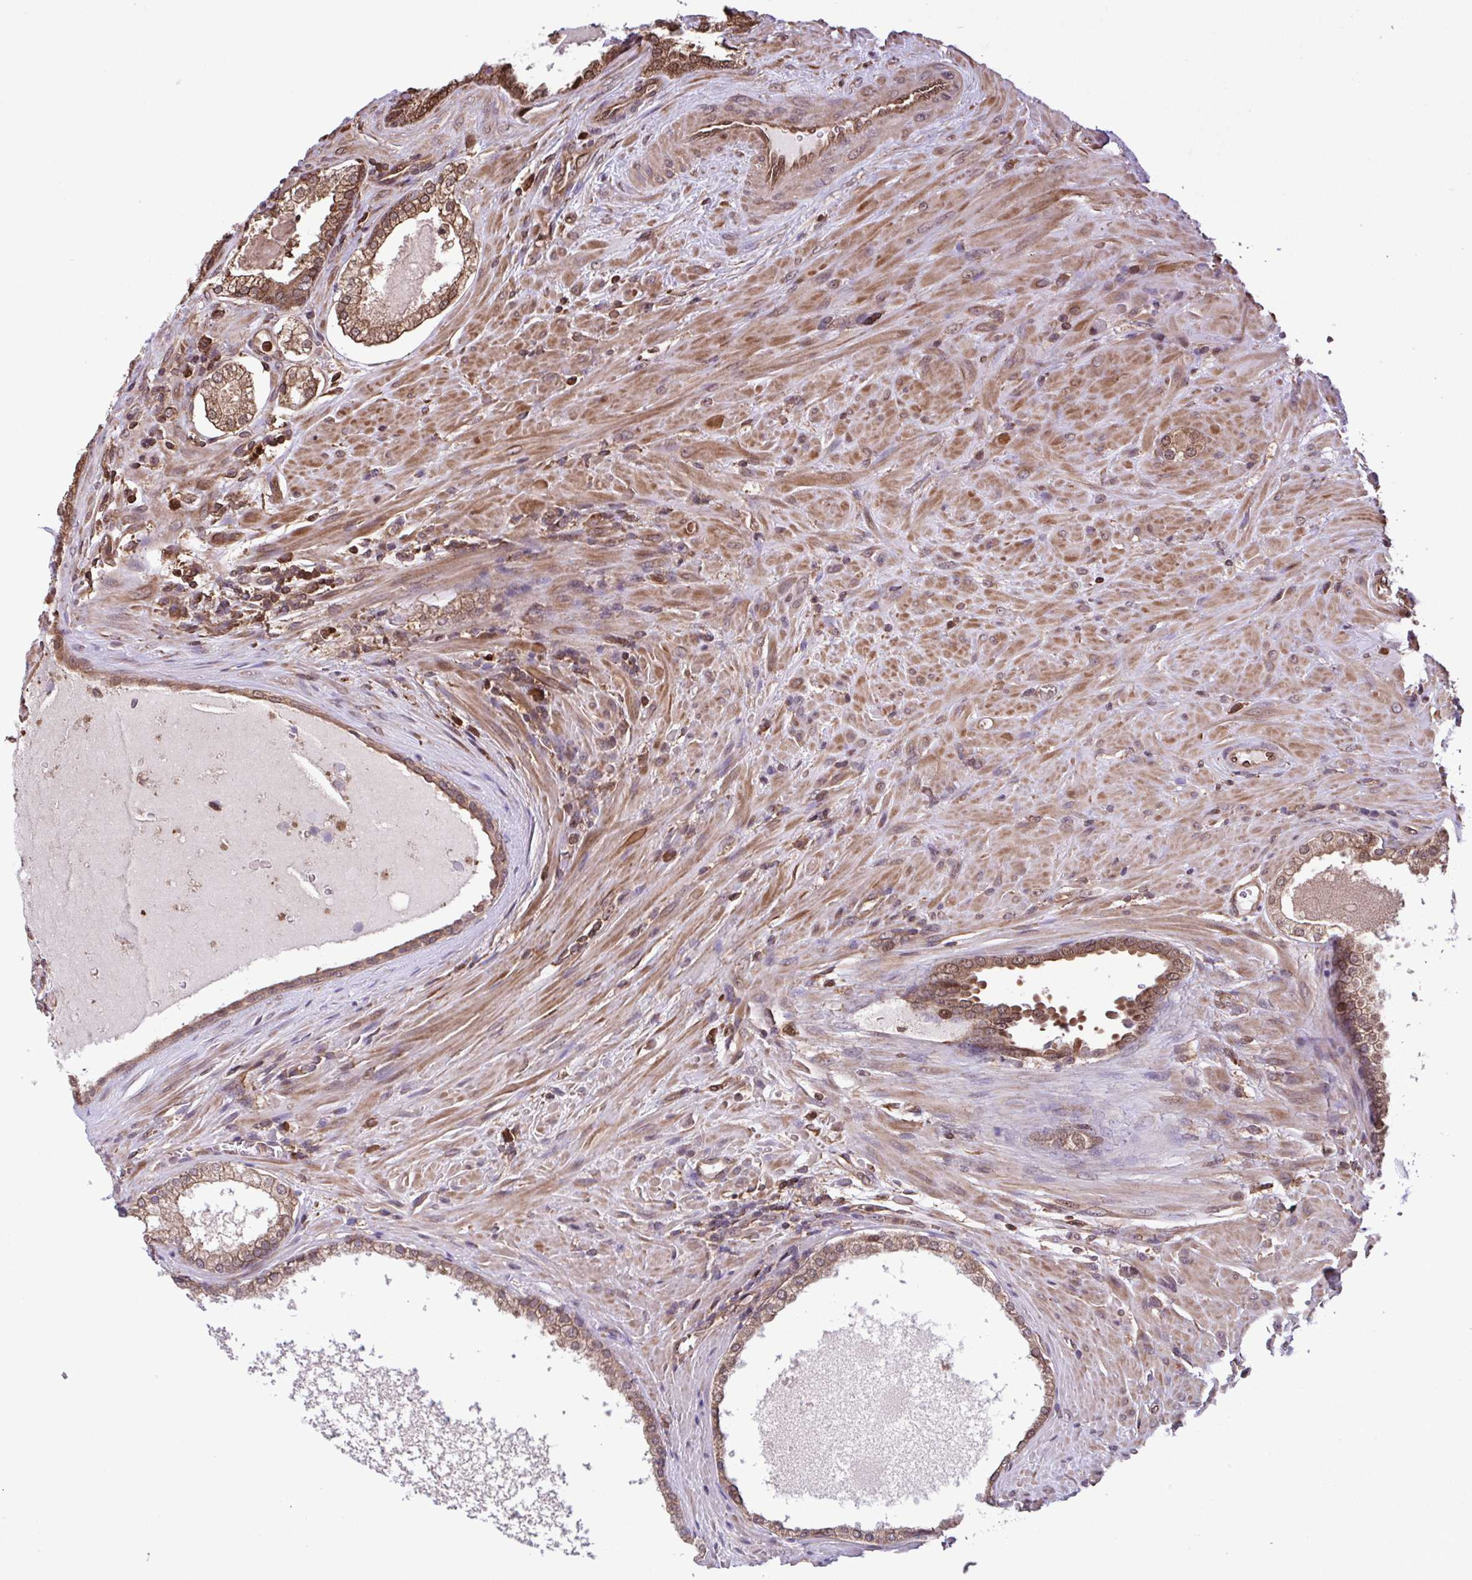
{"staining": {"intensity": "weak", "quantity": ">75%", "location": "cytoplasmic/membranous,nuclear"}, "tissue": "prostate cancer", "cell_type": "Tumor cells", "image_type": "cancer", "snomed": [{"axis": "morphology", "description": "Adenocarcinoma, High grade"}, {"axis": "topography", "description": "Prostate"}], "caption": "An image of human adenocarcinoma (high-grade) (prostate) stained for a protein reveals weak cytoplasmic/membranous and nuclear brown staining in tumor cells.", "gene": "SEC63", "patient": {"sex": "male", "age": 73}}